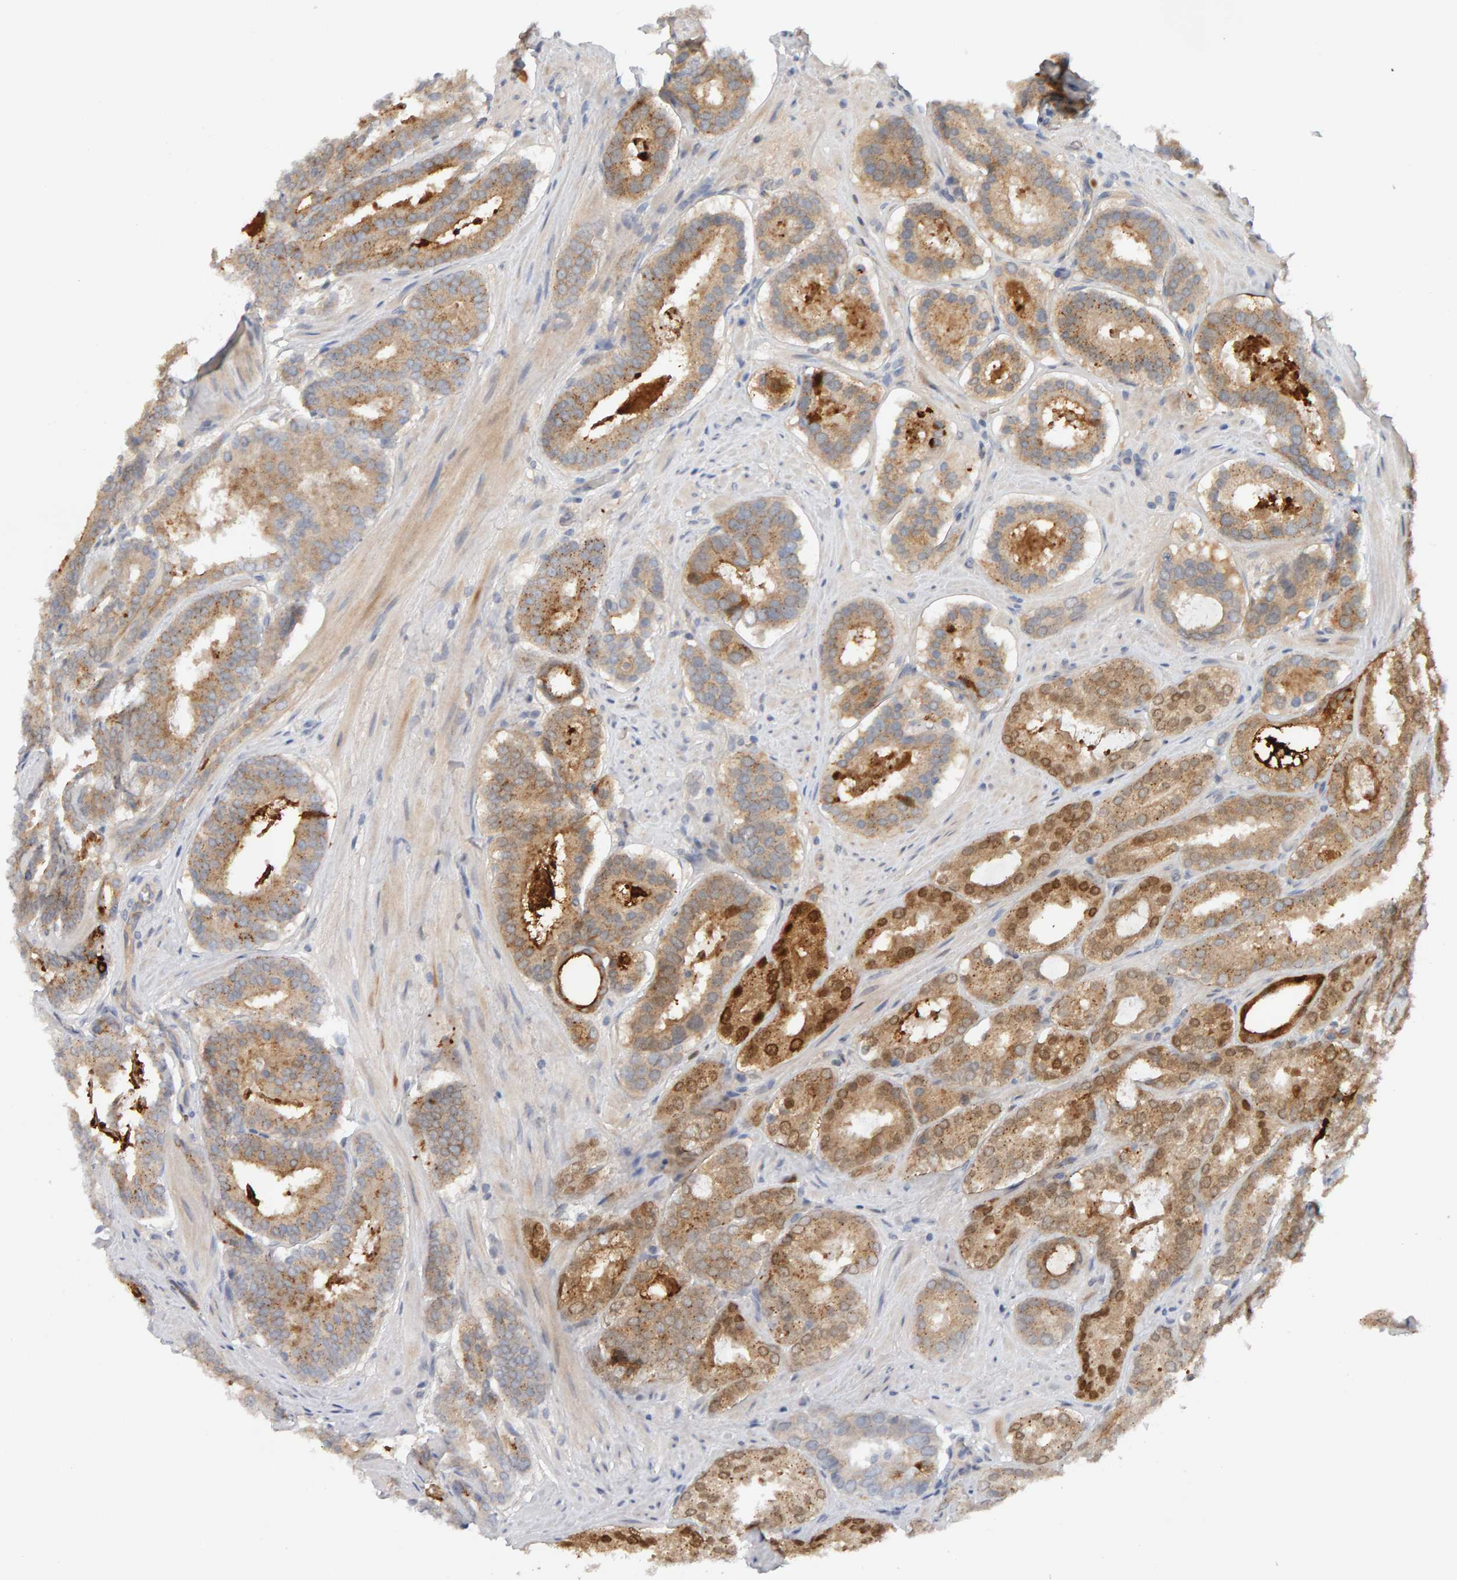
{"staining": {"intensity": "moderate", "quantity": "25%-75%", "location": "cytoplasmic/membranous,nuclear"}, "tissue": "prostate cancer", "cell_type": "Tumor cells", "image_type": "cancer", "snomed": [{"axis": "morphology", "description": "Adenocarcinoma, Low grade"}, {"axis": "topography", "description": "Prostate"}], "caption": "This is an image of IHC staining of prostate adenocarcinoma (low-grade), which shows moderate positivity in the cytoplasmic/membranous and nuclear of tumor cells.", "gene": "PPP1R16A", "patient": {"sex": "male", "age": 69}}